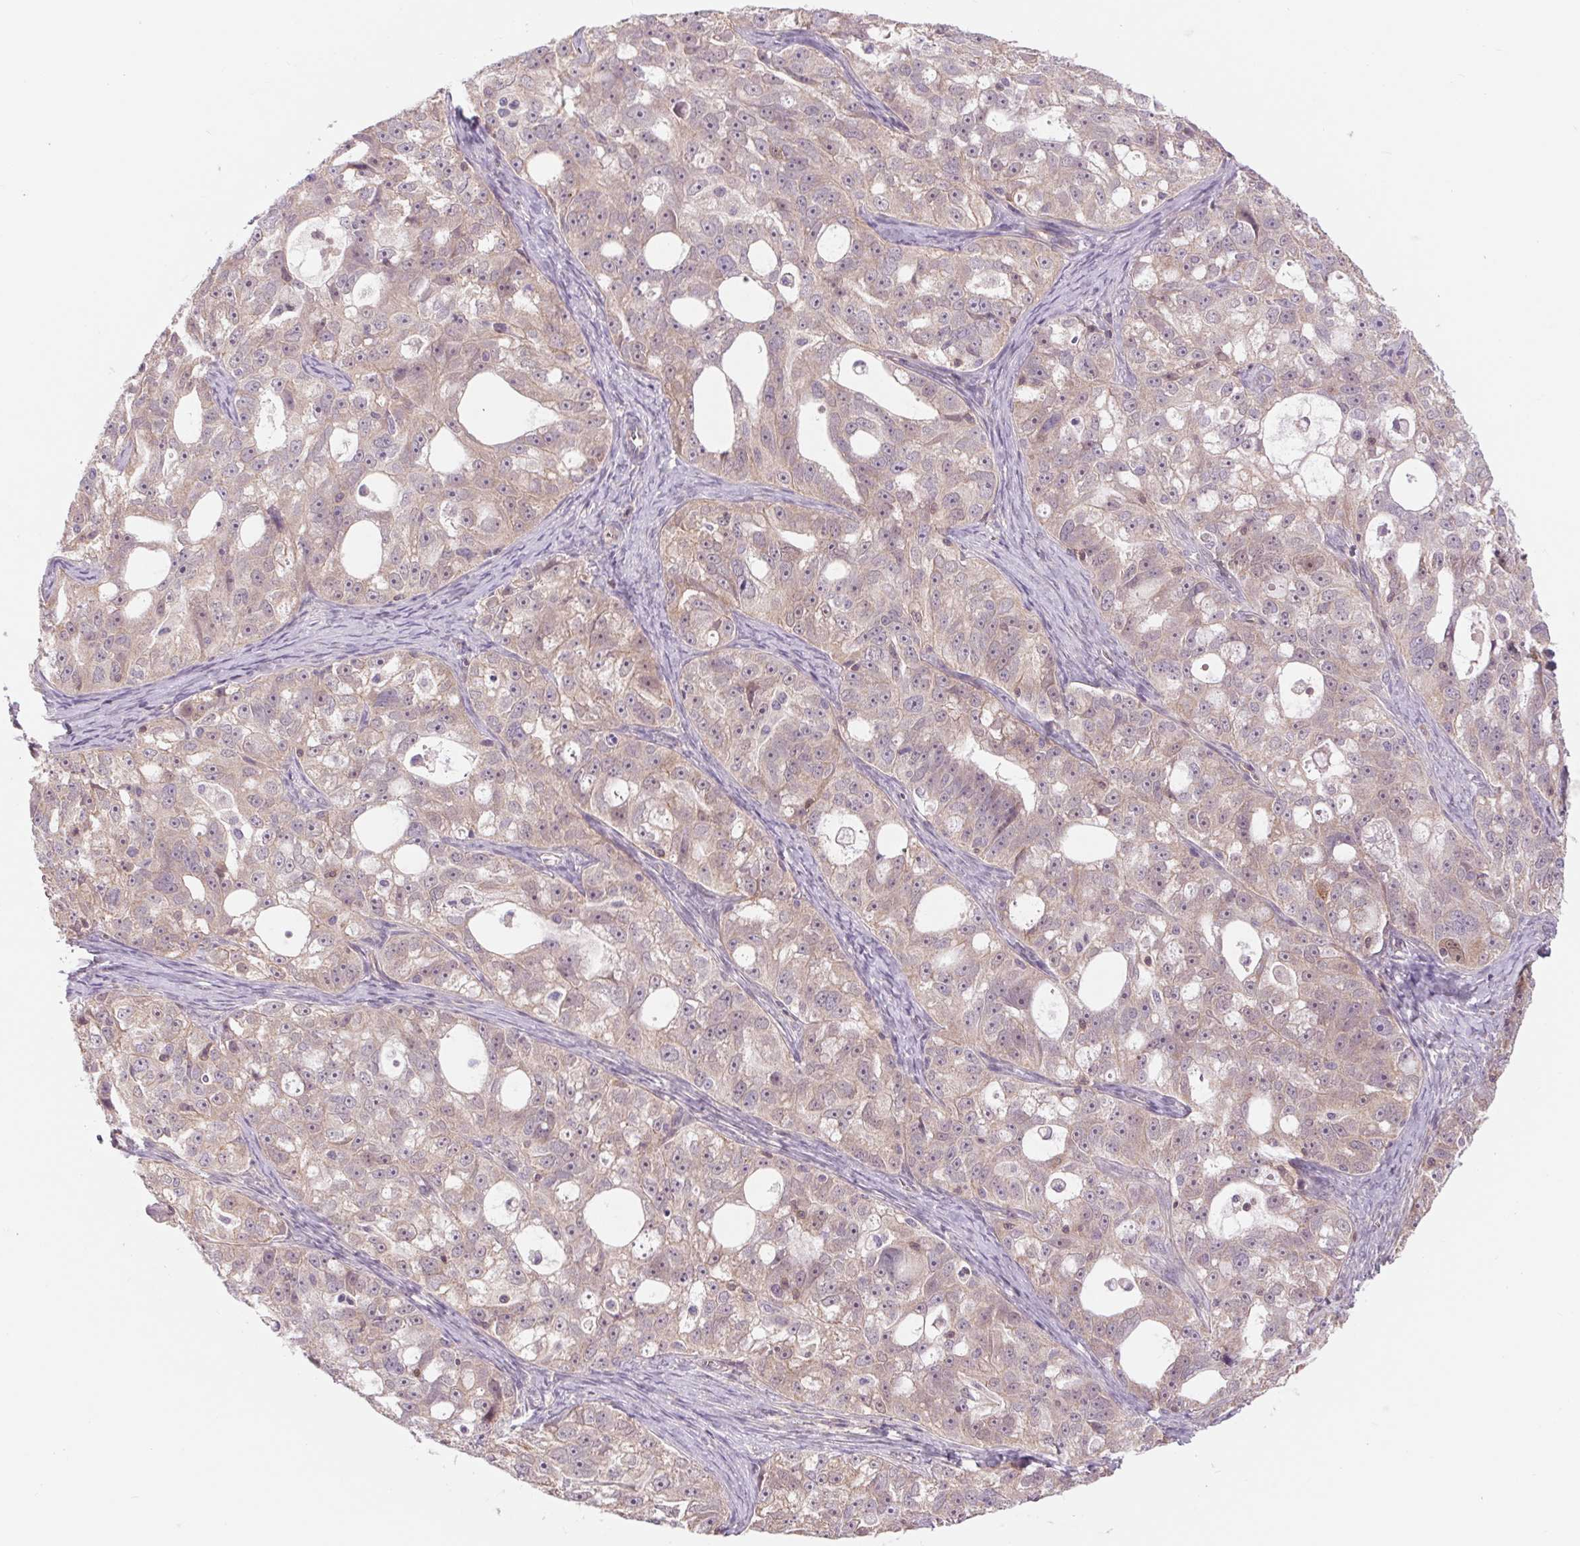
{"staining": {"intensity": "weak", "quantity": "<25%", "location": "cytoplasmic/membranous"}, "tissue": "ovarian cancer", "cell_type": "Tumor cells", "image_type": "cancer", "snomed": [{"axis": "morphology", "description": "Cystadenocarcinoma, serous, NOS"}, {"axis": "topography", "description": "Ovary"}], "caption": "Histopathology image shows no protein expression in tumor cells of ovarian serous cystadenocarcinoma tissue. Nuclei are stained in blue.", "gene": "SH3RF2", "patient": {"sex": "female", "age": 51}}